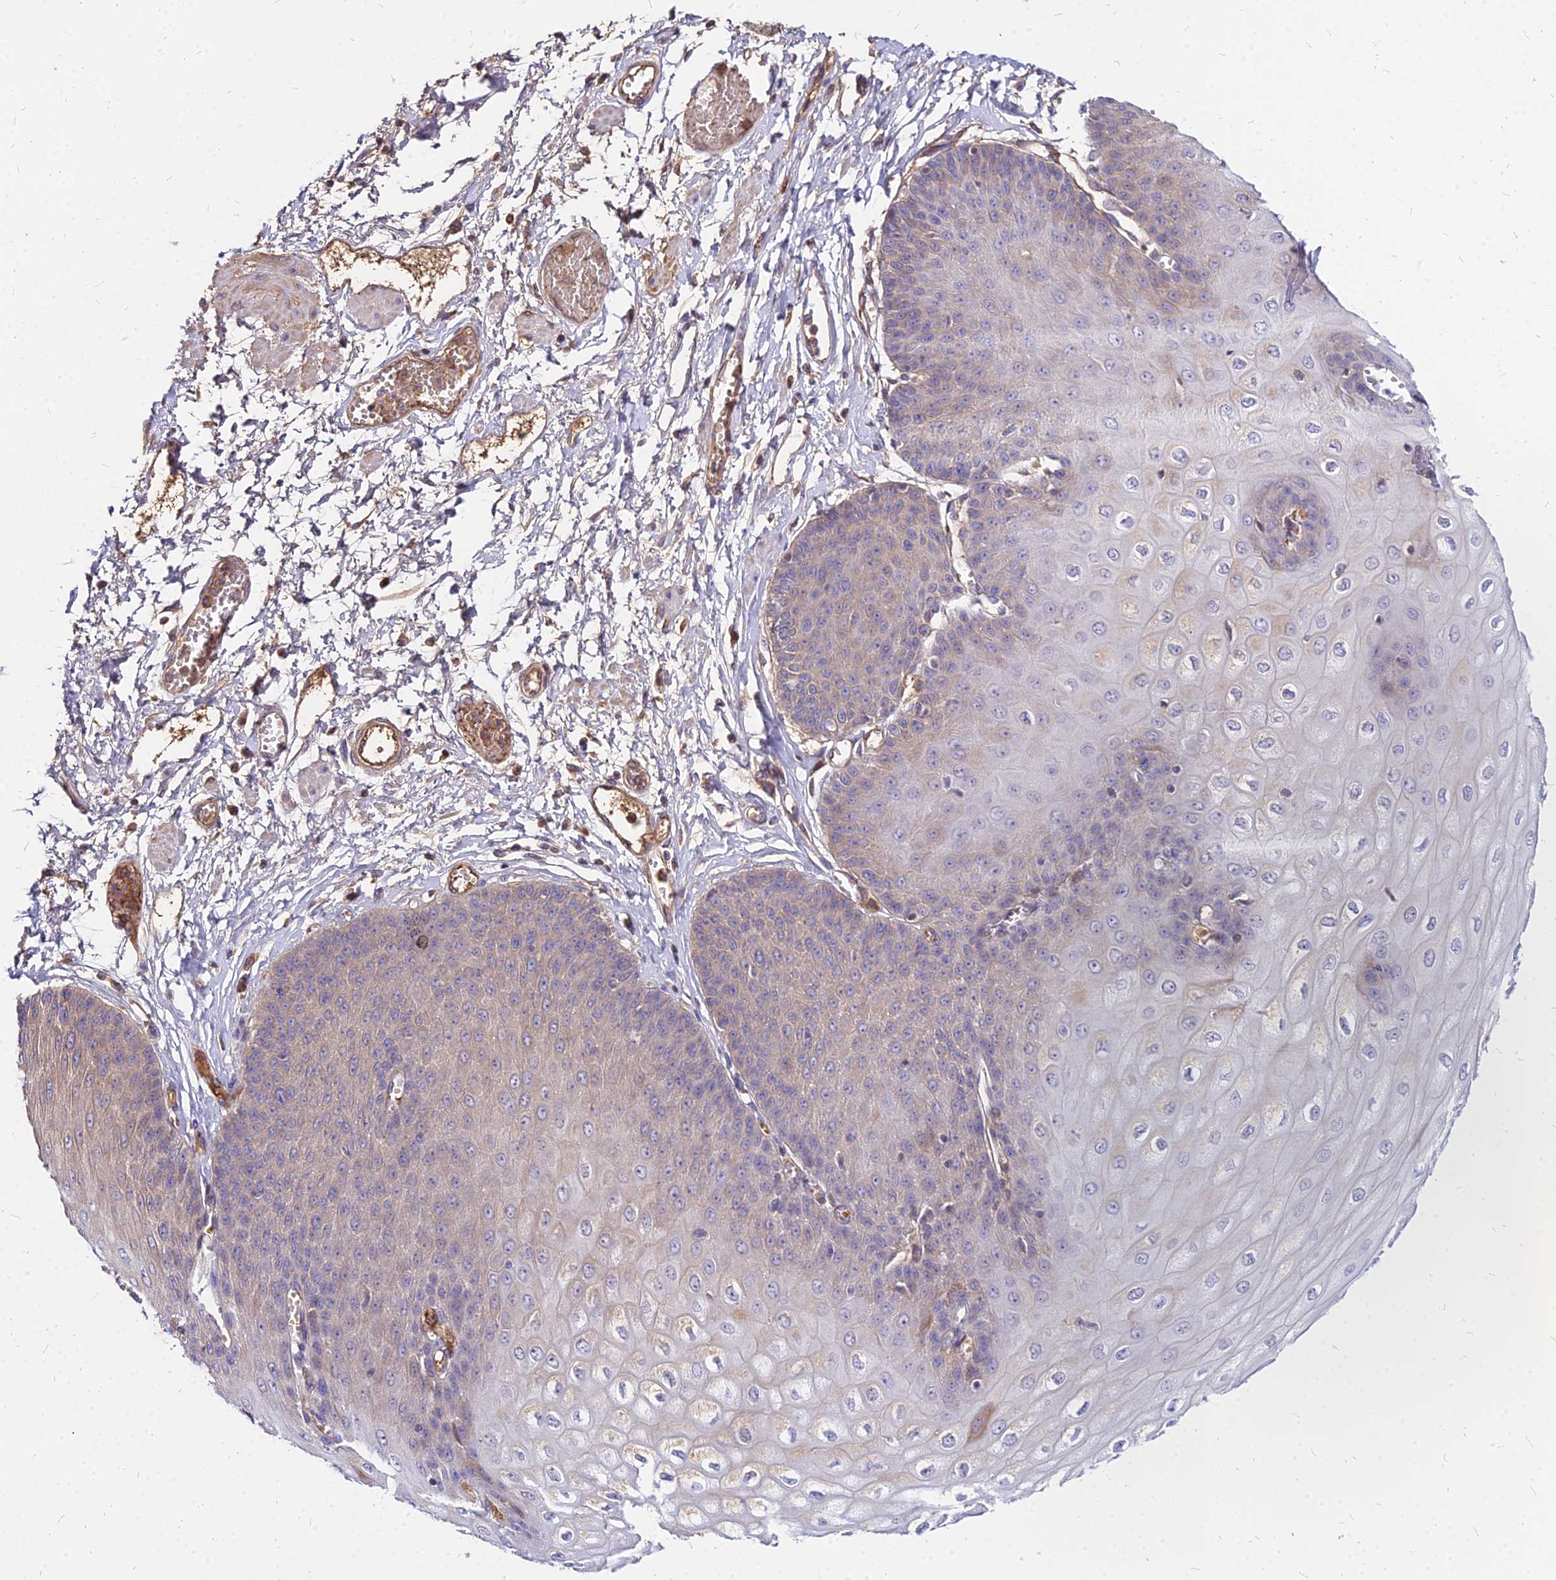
{"staining": {"intensity": "weak", "quantity": "<25%", "location": "cytoplasmic/membranous"}, "tissue": "esophagus", "cell_type": "Squamous epithelial cells", "image_type": "normal", "snomed": [{"axis": "morphology", "description": "Normal tissue, NOS"}, {"axis": "topography", "description": "Esophagus"}], "caption": "A photomicrograph of human esophagus is negative for staining in squamous epithelial cells. (DAB (3,3'-diaminobenzidine) immunohistochemistry (IHC), high magnification).", "gene": "ACSM6", "patient": {"sex": "male", "age": 60}}